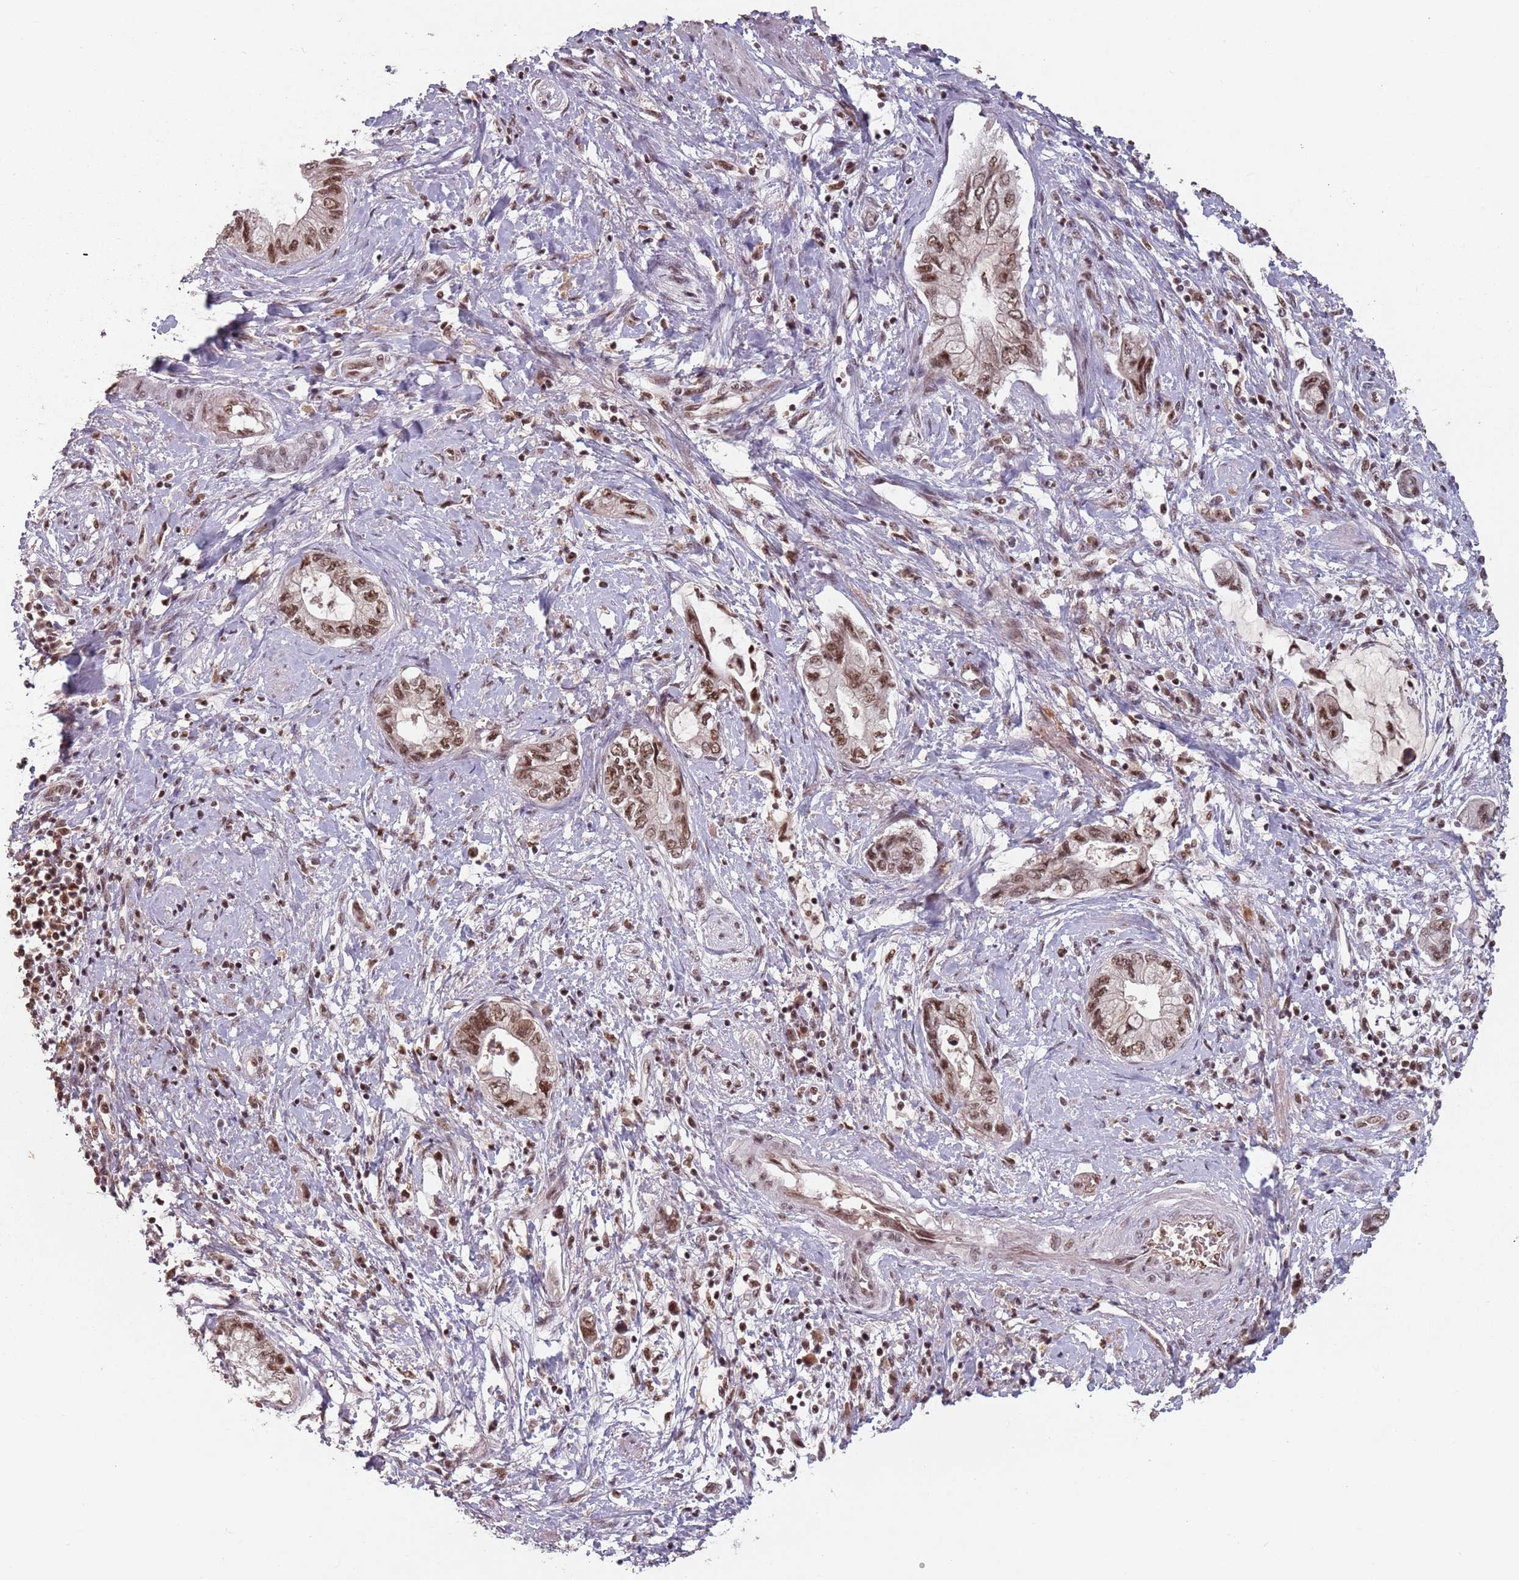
{"staining": {"intensity": "moderate", "quantity": ">75%", "location": "nuclear"}, "tissue": "pancreatic cancer", "cell_type": "Tumor cells", "image_type": "cancer", "snomed": [{"axis": "morphology", "description": "Adenocarcinoma, NOS"}, {"axis": "topography", "description": "Pancreas"}], "caption": "The immunohistochemical stain highlights moderate nuclear expression in tumor cells of pancreatic cancer (adenocarcinoma) tissue. (DAB IHC, brown staining for protein, blue staining for nuclei).", "gene": "NCBP1", "patient": {"sex": "female", "age": 73}}